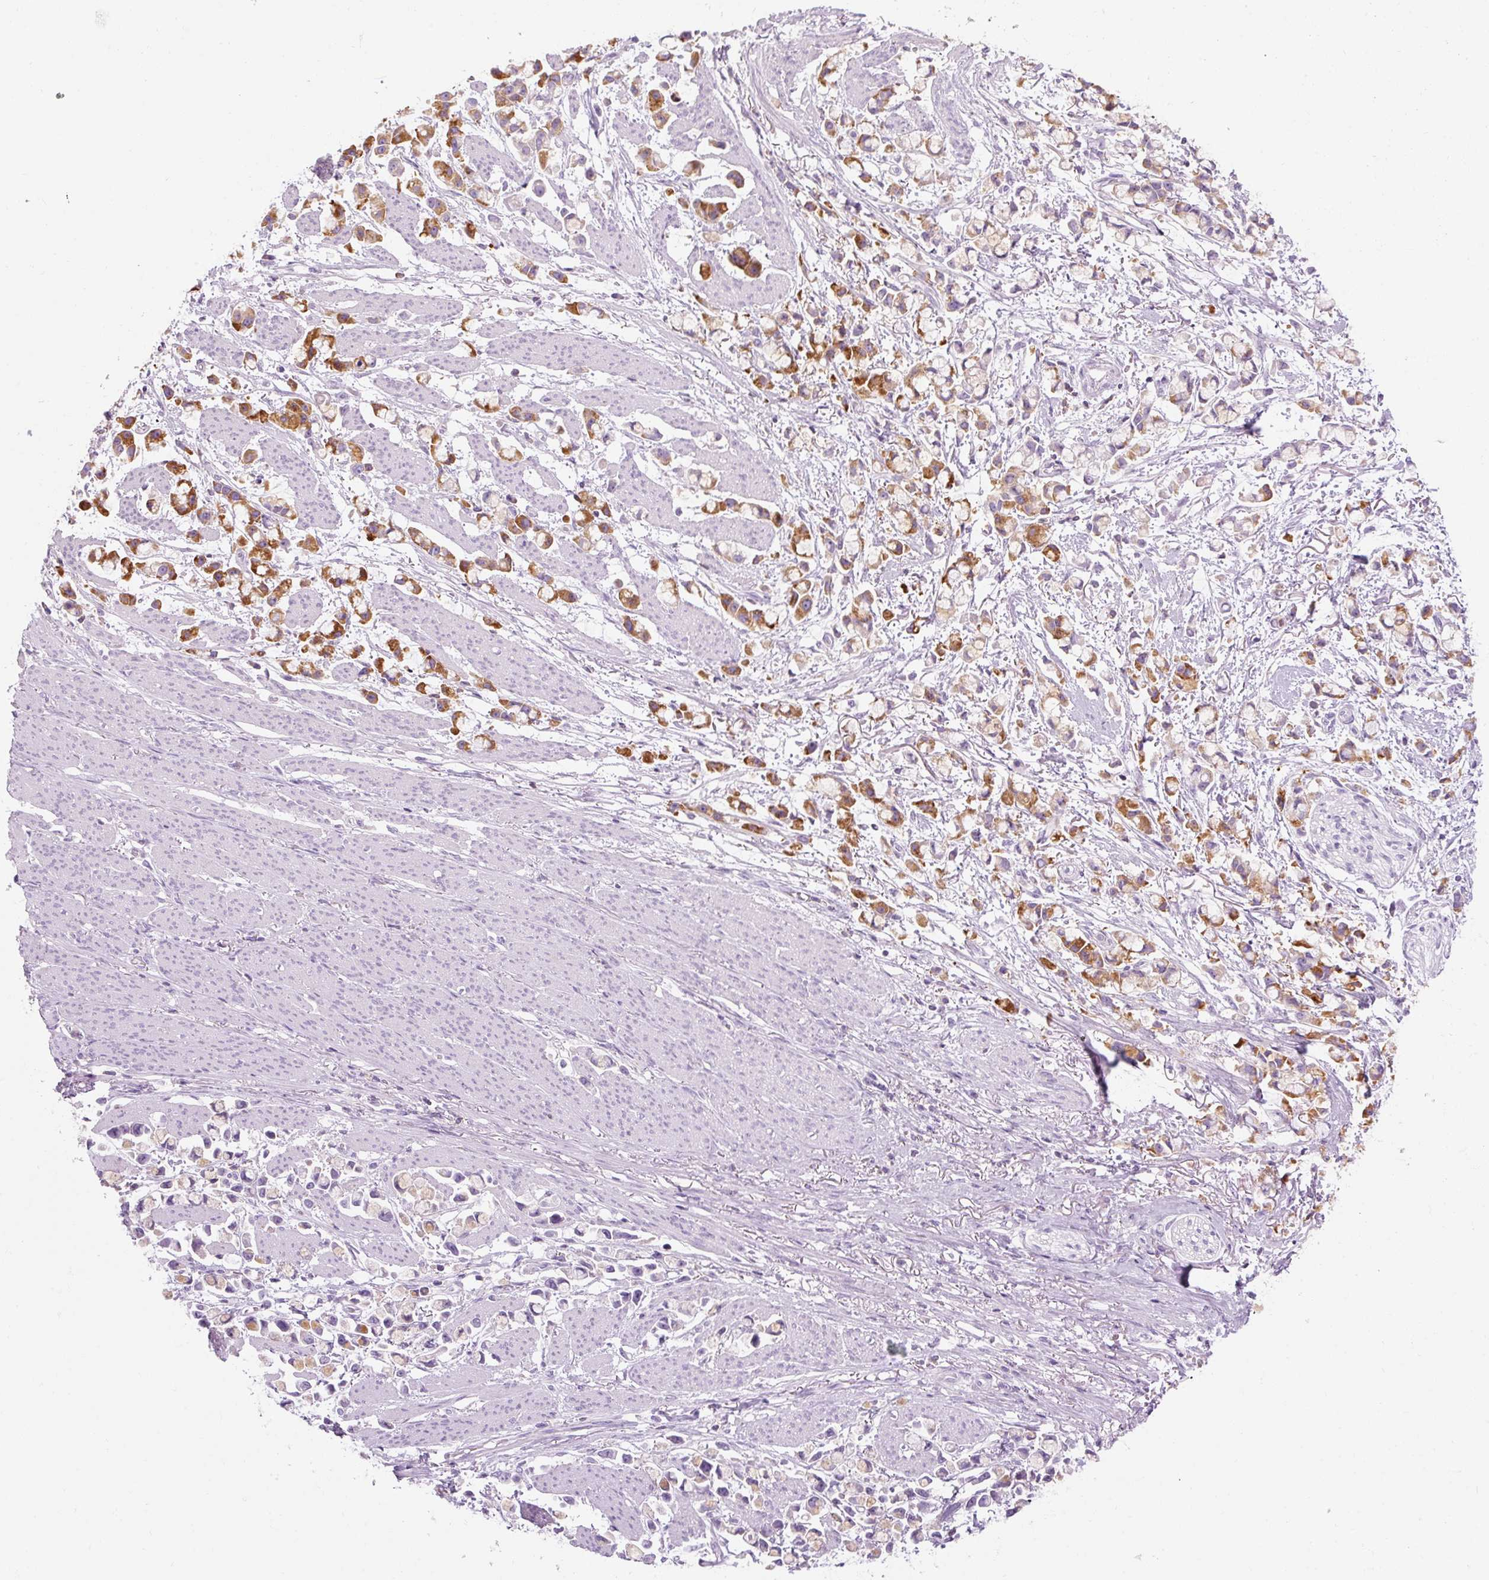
{"staining": {"intensity": "moderate", "quantity": ">75%", "location": "cytoplasmic/membranous"}, "tissue": "stomach cancer", "cell_type": "Tumor cells", "image_type": "cancer", "snomed": [{"axis": "morphology", "description": "Adenocarcinoma, NOS"}, {"axis": "topography", "description": "Stomach"}], "caption": "Stomach adenocarcinoma tissue displays moderate cytoplasmic/membranous positivity in about >75% of tumor cells, visualized by immunohistochemistry. (Stains: DAB (3,3'-diaminobenzidine) in brown, nuclei in blue, Microscopy: brightfield microscopy at high magnification).", "gene": "TIGD2", "patient": {"sex": "female", "age": 81}}